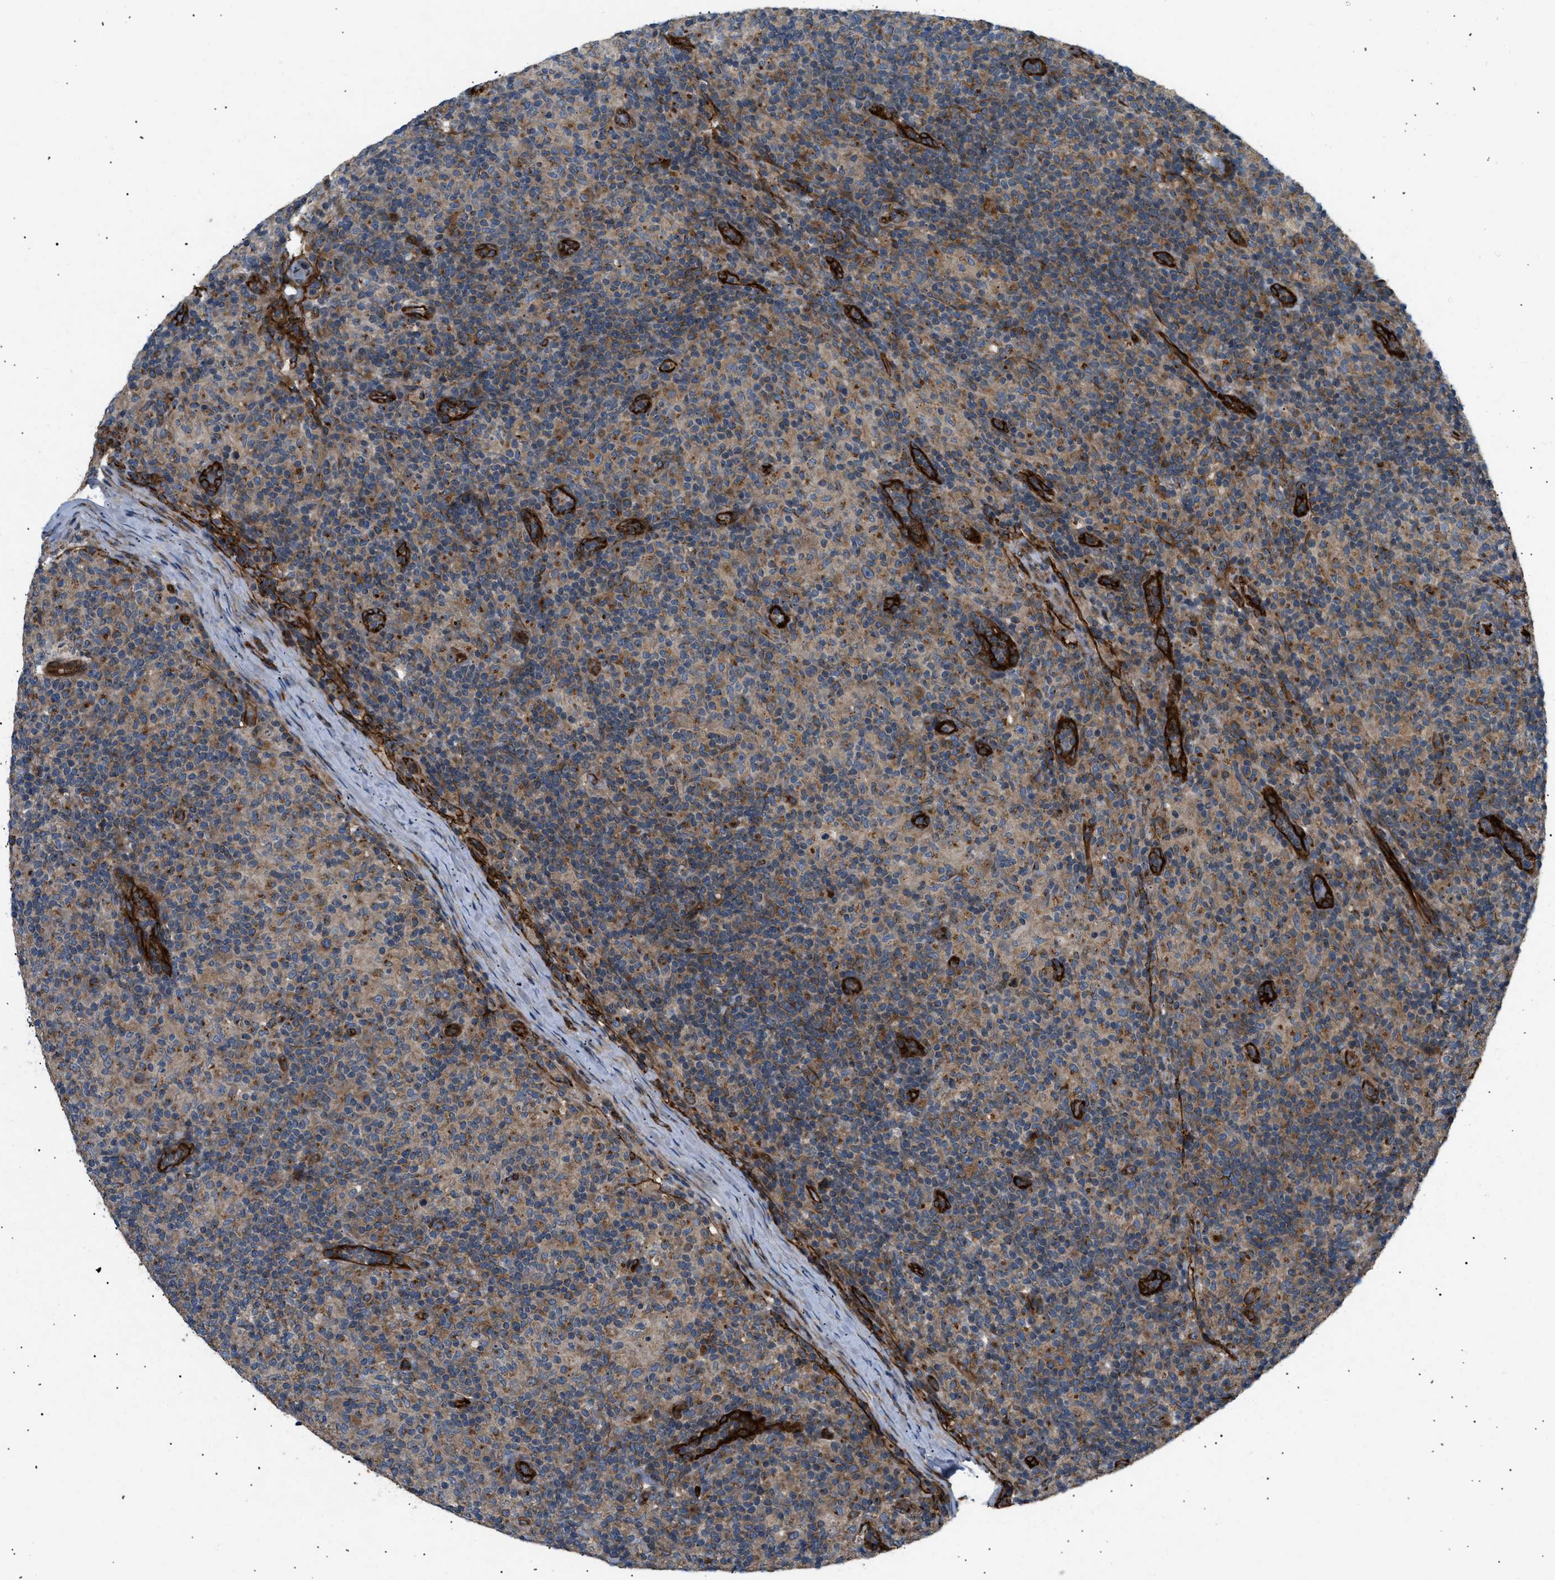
{"staining": {"intensity": "moderate", "quantity": ">75%", "location": "cytoplasmic/membranous"}, "tissue": "lymphoma", "cell_type": "Tumor cells", "image_type": "cancer", "snomed": [{"axis": "morphology", "description": "Hodgkin's disease, NOS"}, {"axis": "topography", "description": "Lymph node"}], "caption": "A high-resolution image shows immunohistochemistry staining of Hodgkin's disease, which exhibits moderate cytoplasmic/membranous staining in approximately >75% of tumor cells.", "gene": "LYSMD3", "patient": {"sex": "male", "age": 70}}